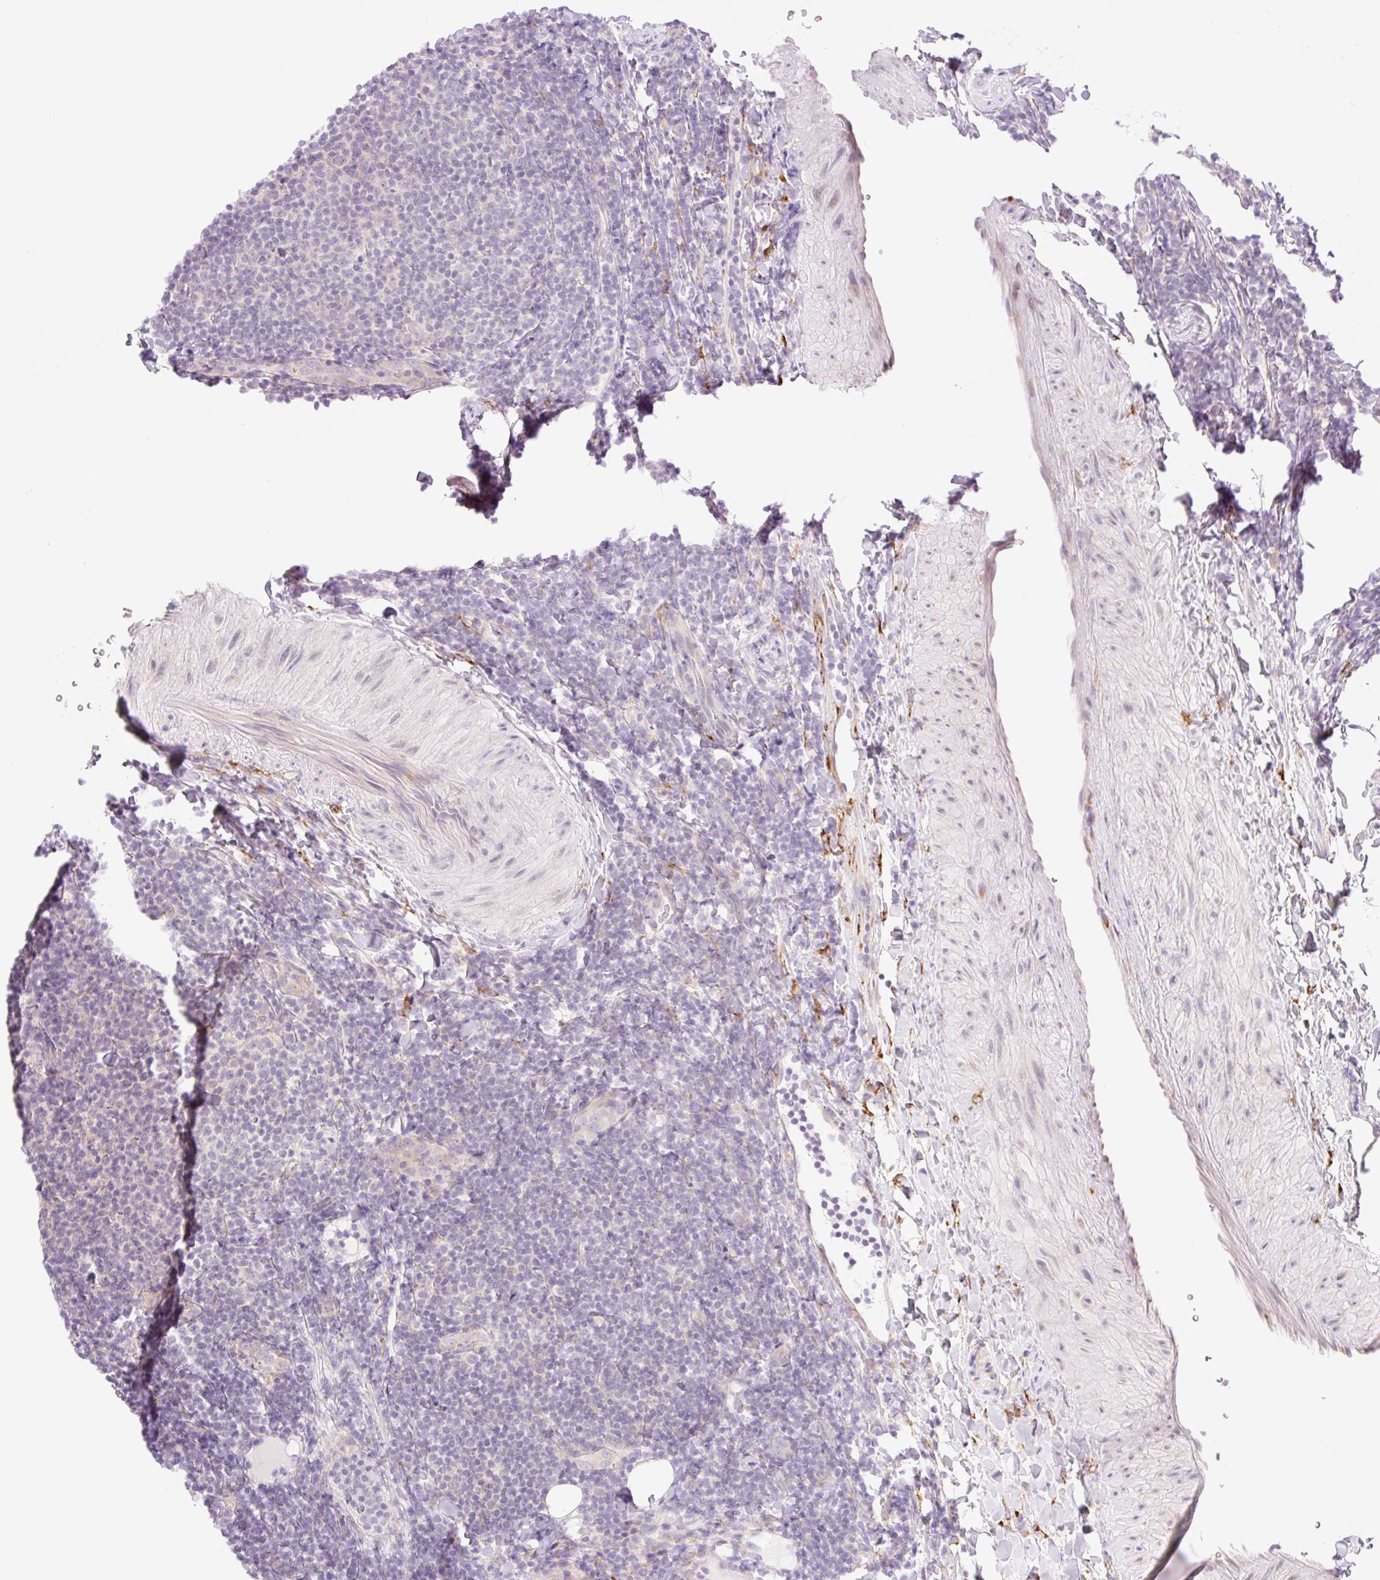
{"staining": {"intensity": "negative", "quantity": "none", "location": "none"}, "tissue": "lymphoma", "cell_type": "Tumor cells", "image_type": "cancer", "snomed": [{"axis": "morphology", "description": "Malignant lymphoma, non-Hodgkin's type, Low grade"}, {"axis": "topography", "description": "Lymph node"}], "caption": "High magnification brightfield microscopy of malignant lymphoma, non-Hodgkin's type (low-grade) stained with DAB (3,3'-diaminobenzidine) (brown) and counterstained with hematoxylin (blue): tumor cells show no significant expression.", "gene": "COL5A1", "patient": {"sex": "male", "age": 66}}